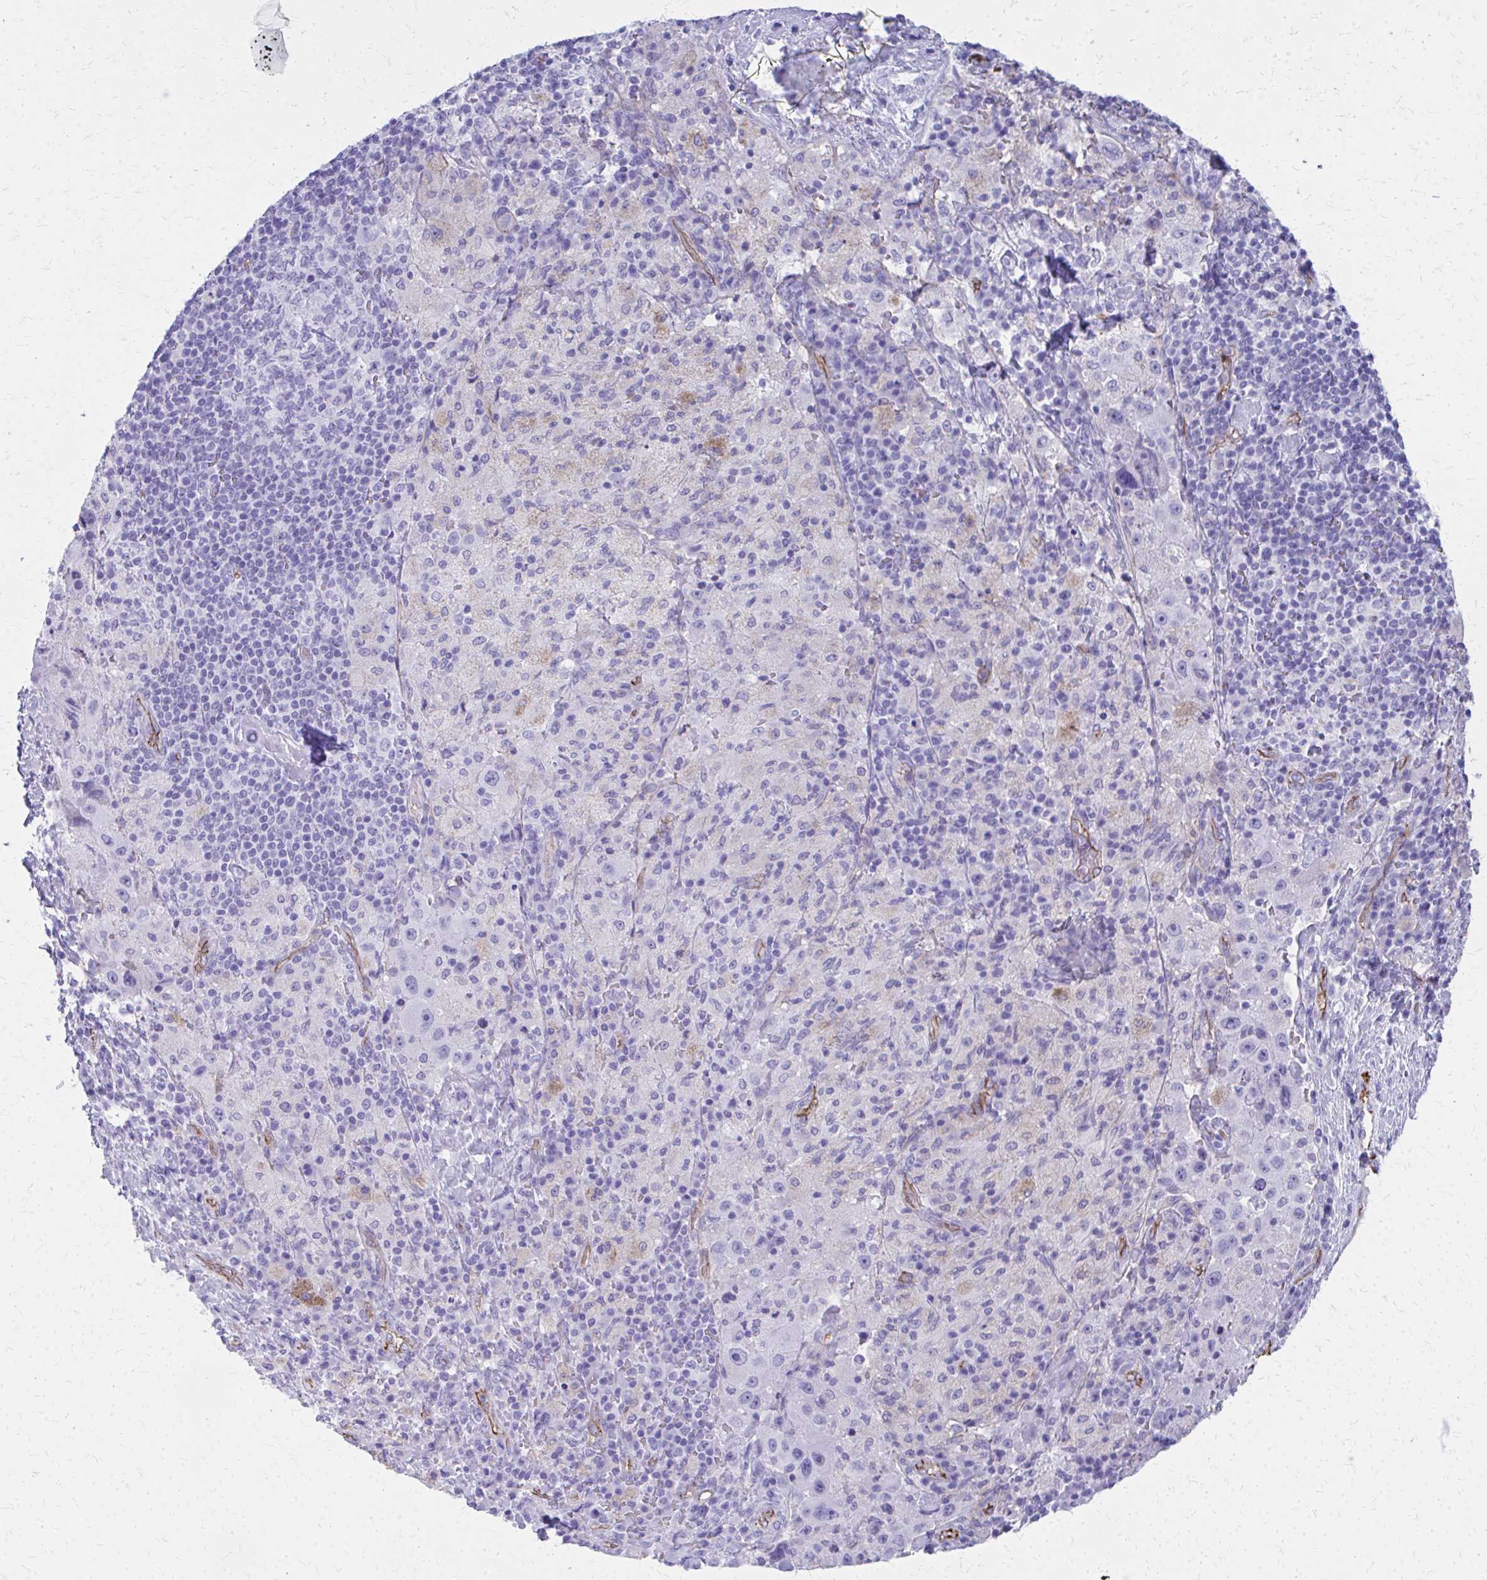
{"staining": {"intensity": "negative", "quantity": "none", "location": "none"}, "tissue": "melanoma", "cell_type": "Tumor cells", "image_type": "cancer", "snomed": [{"axis": "morphology", "description": "Malignant melanoma, Metastatic site"}, {"axis": "topography", "description": "Lymph node"}], "caption": "Immunohistochemistry (IHC) histopathology image of human melanoma stained for a protein (brown), which reveals no expression in tumor cells. (Immunohistochemistry, brightfield microscopy, high magnification).", "gene": "TPSG1", "patient": {"sex": "male", "age": 62}}